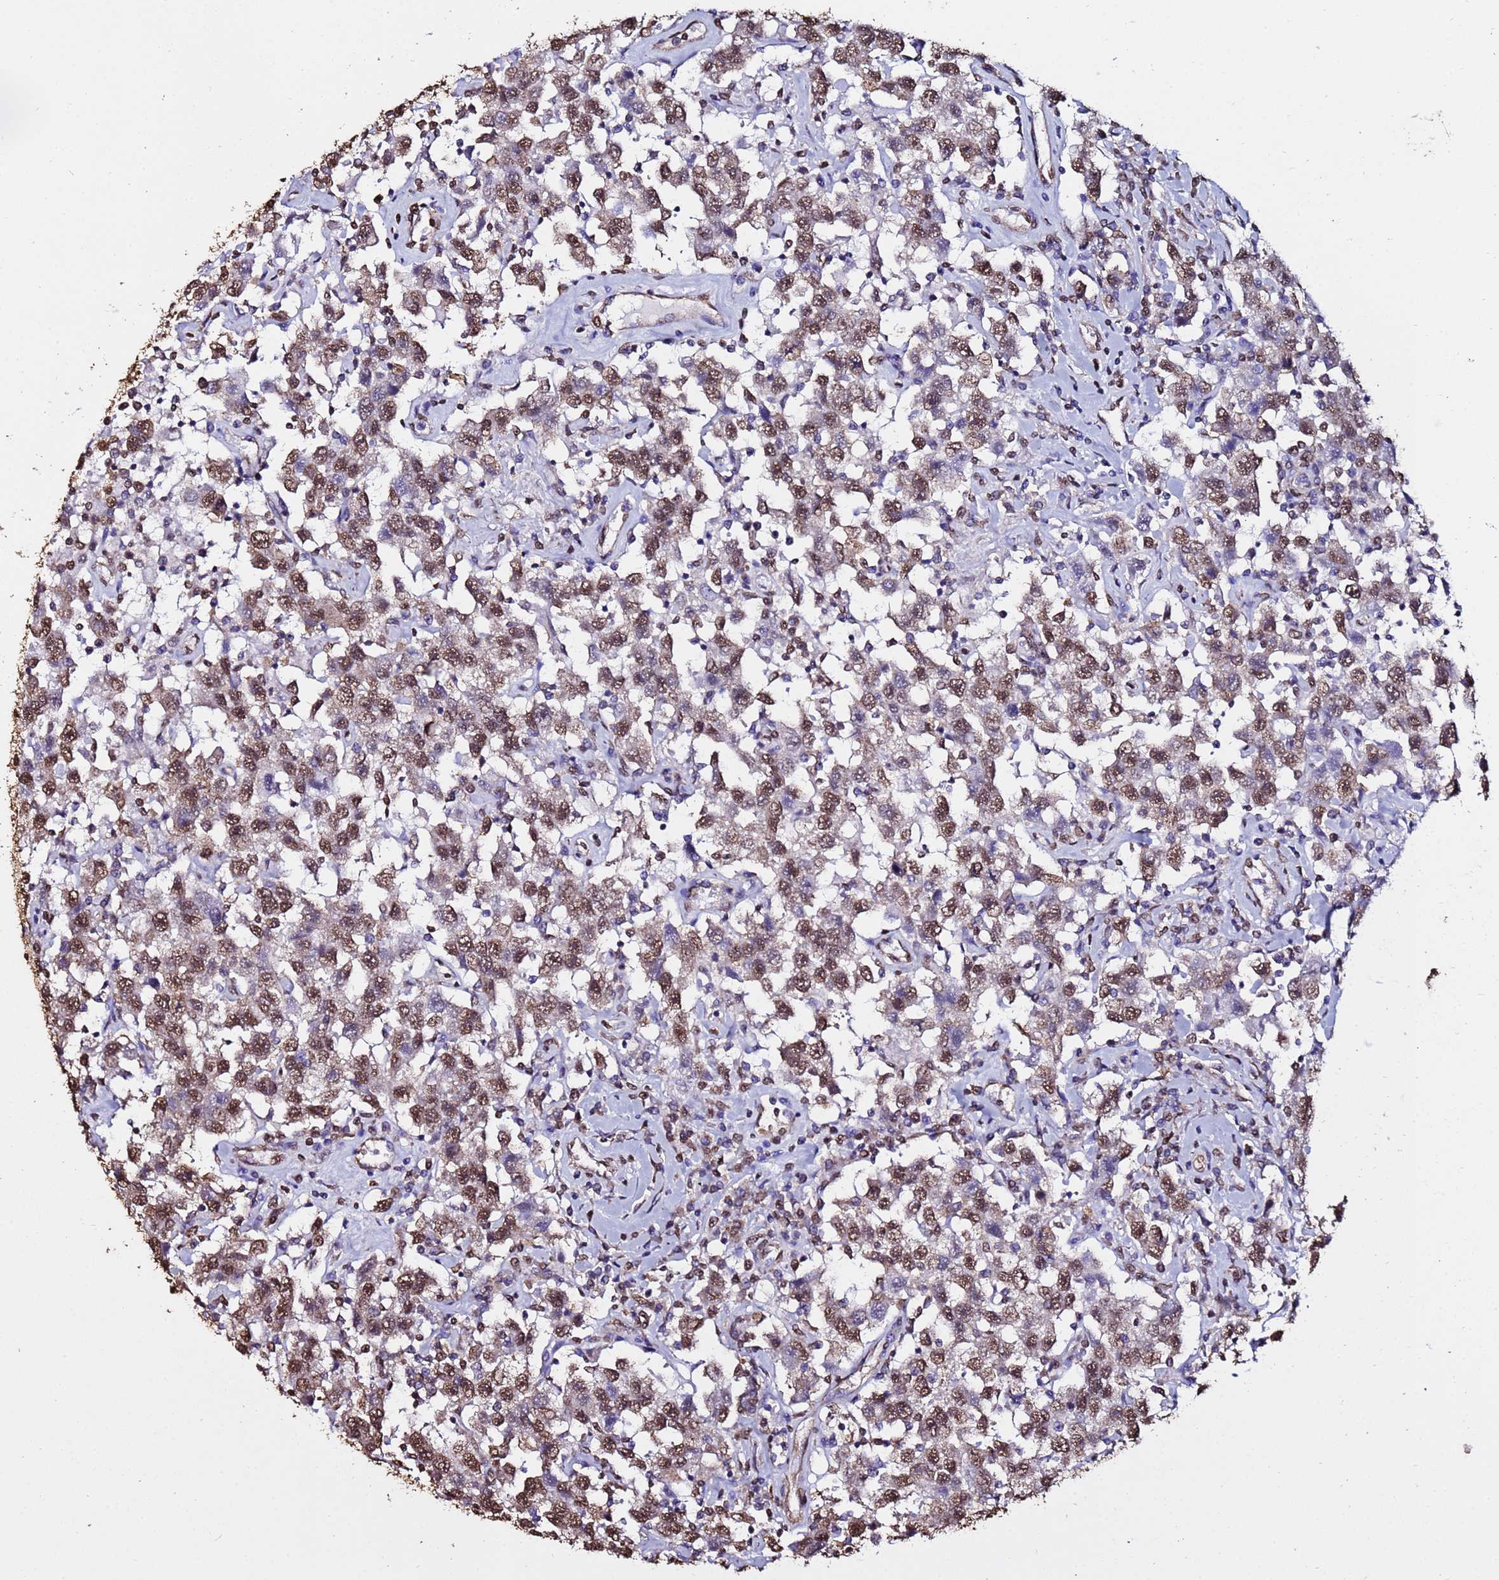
{"staining": {"intensity": "moderate", "quantity": ">75%", "location": "nuclear"}, "tissue": "testis cancer", "cell_type": "Tumor cells", "image_type": "cancer", "snomed": [{"axis": "morphology", "description": "Seminoma, NOS"}, {"axis": "topography", "description": "Testis"}], "caption": "Protein expression analysis of human seminoma (testis) reveals moderate nuclear staining in approximately >75% of tumor cells. (brown staining indicates protein expression, while blue staining denotes nuclei).", "gene": "TRIP6", "patient": {"sex": "male", "age": 41}}